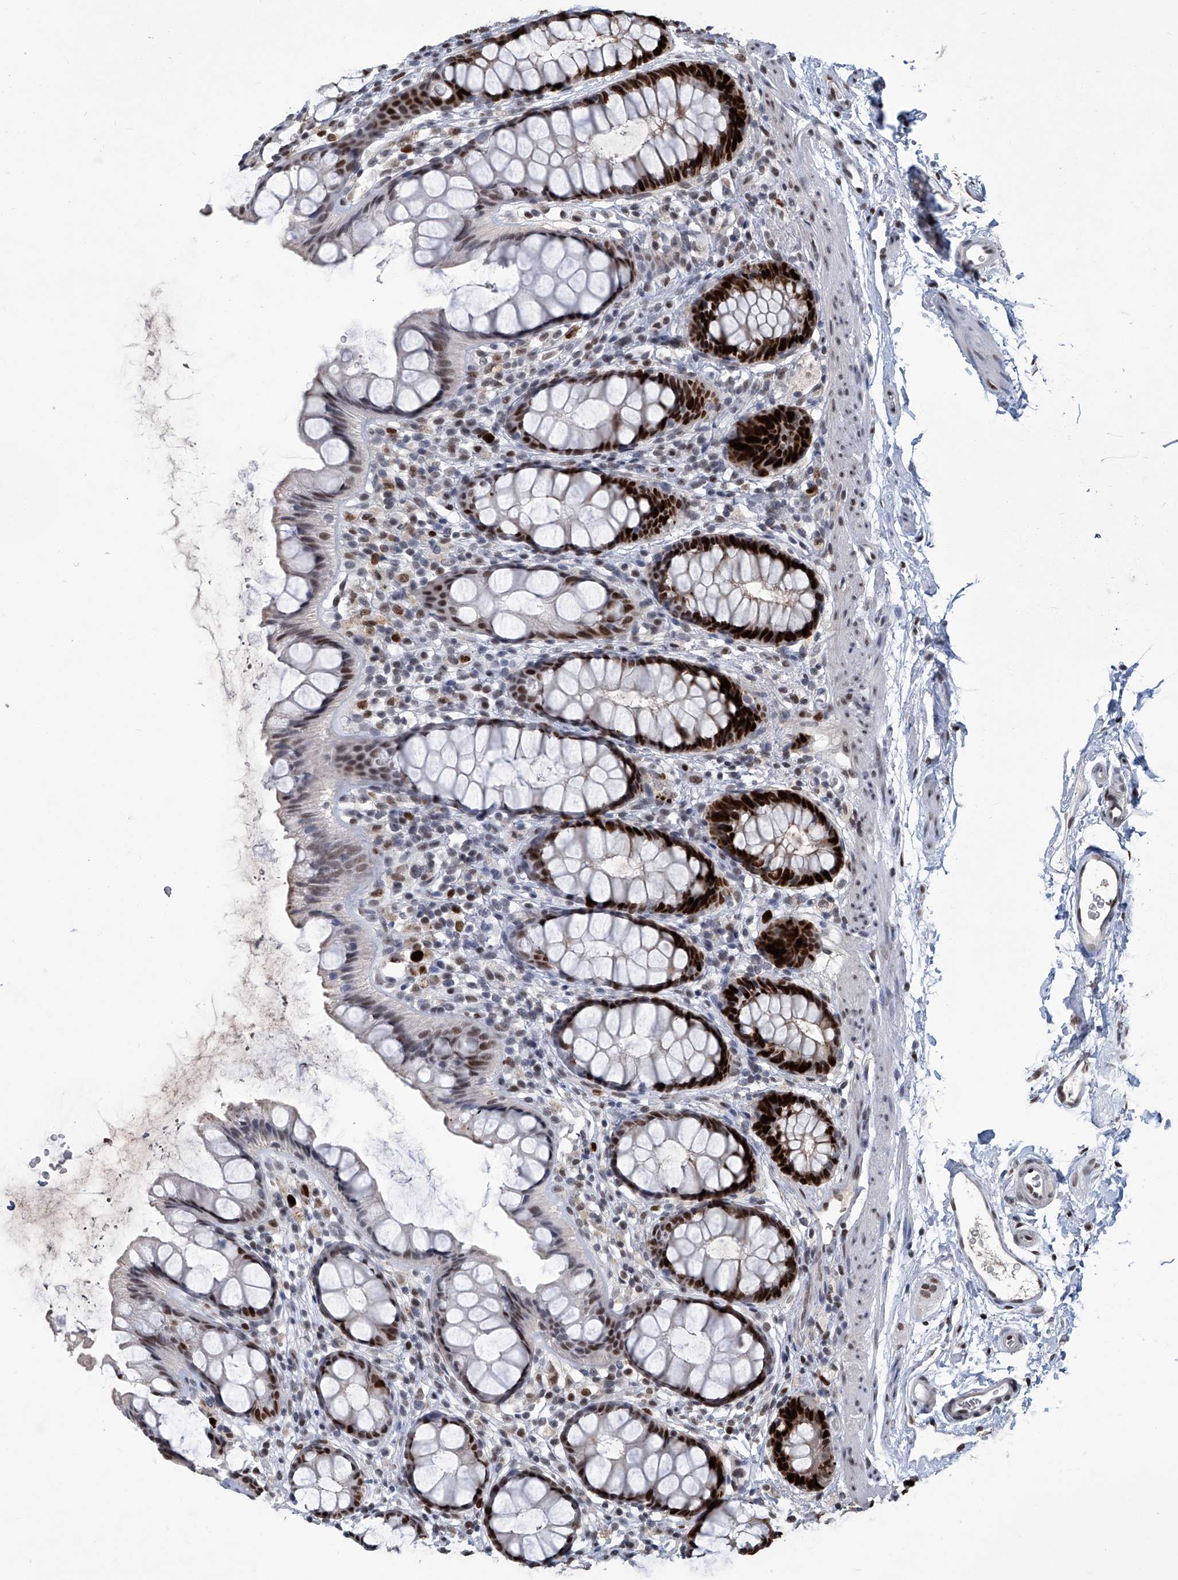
{"staining": {"intensity": "strong", "quantity": "25%-75%", "location": "nuclear"}, "tissue": "rectum", "cell_type": "Glandular cells", "image_type": "normal", "snomed": [{"axis": "morphology", "description": "Normal tissue, NOS"}, {"axis": "topography", "description": "Rectum"}], "caption": "Protein expression analysis of benign rectum exhibits strong nuclear staining in about 25%-75% of glandular cells.", "gene": "PCNA", "patient": {"sex": "female", "age": 65}}